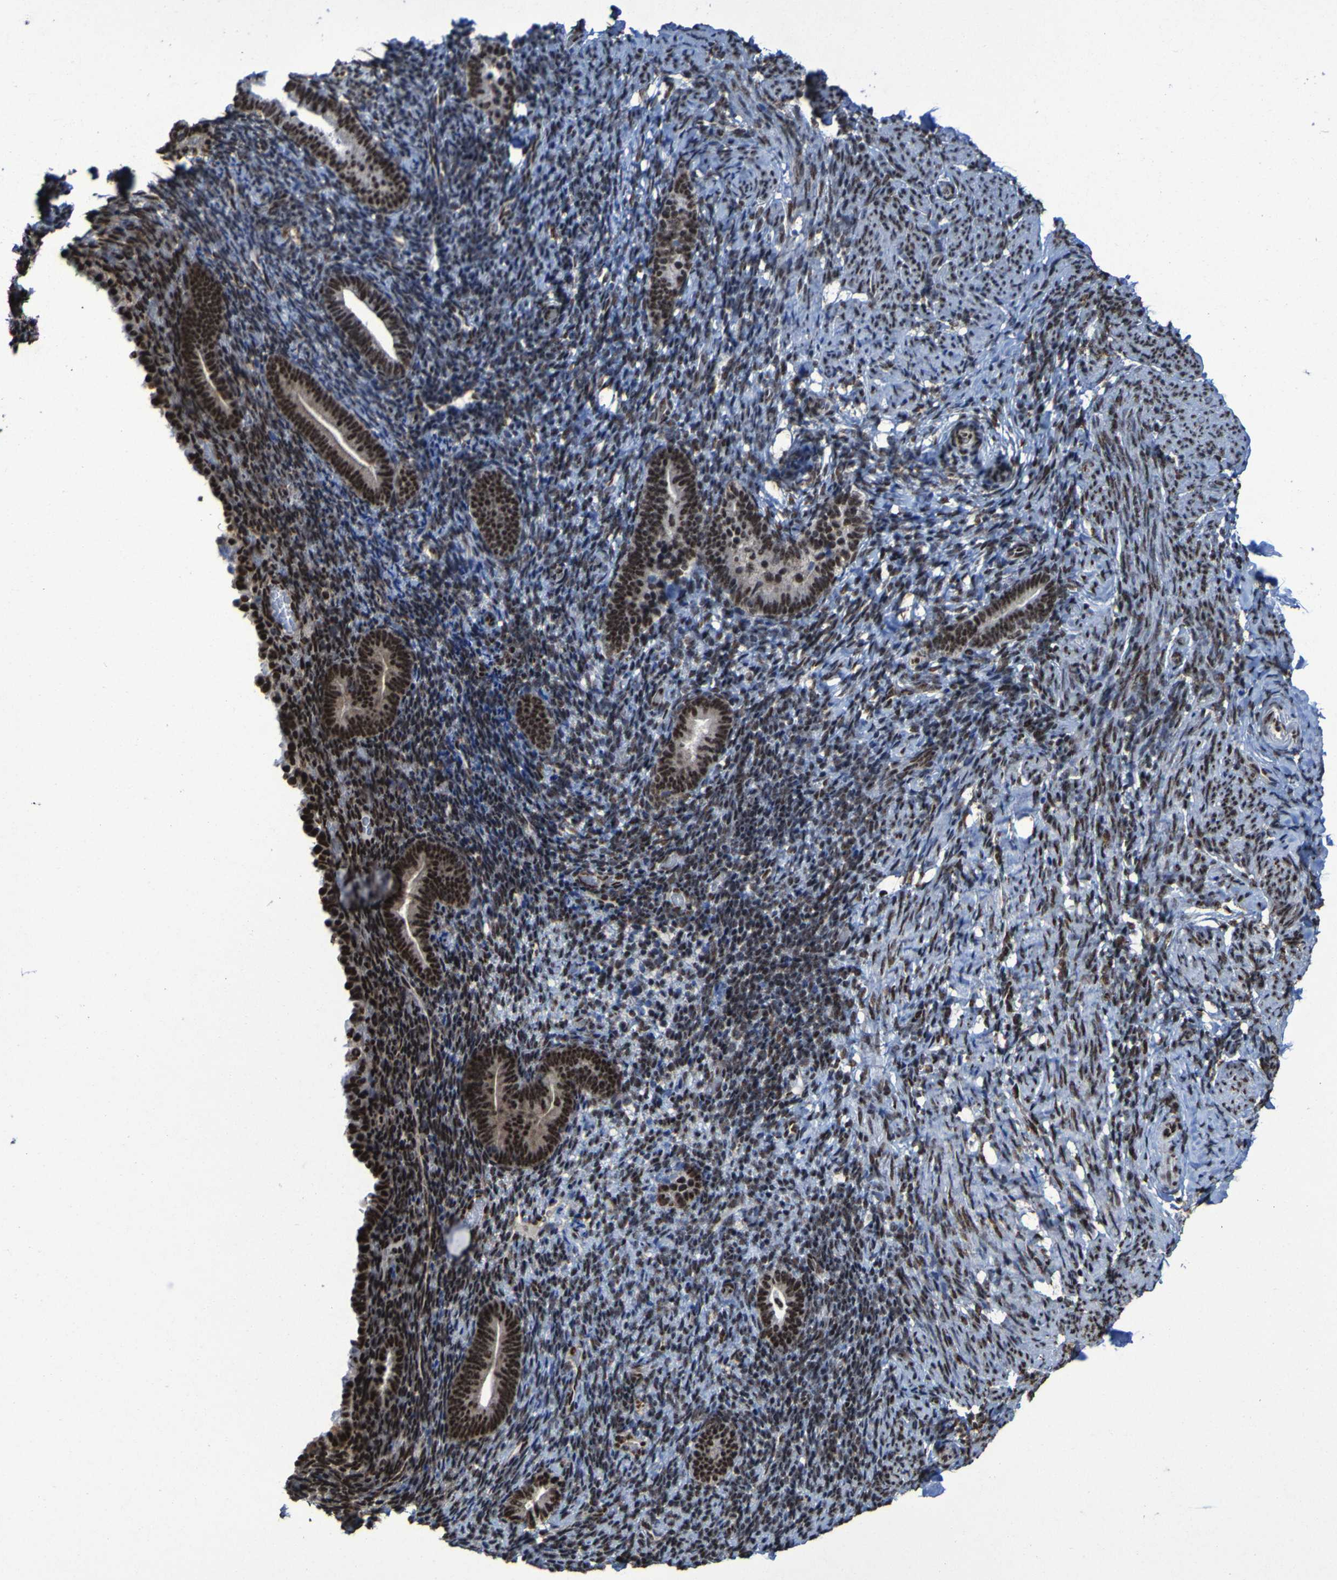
{"staining": {"intensity": "strong", "quantity": "25%-75%", "location": "nuclear"}, "tissue": "endometrium", "cell_type": "Cells in endometrial stroma", "image_type": "normal", "snomed": [{"axis": "morphology", "description": "Normal tissue, NOS"}, {"axis": "topography", "description": "Endometrium"}], "caption": "This is a histology image of immunohistochemistry (IHC) staining of benign endometrium, which shows strong staining in the nuclear of cells in endometrial stroma.", "gene": "HNRNPR", "patient": {"sex": "female", "age": 51}}